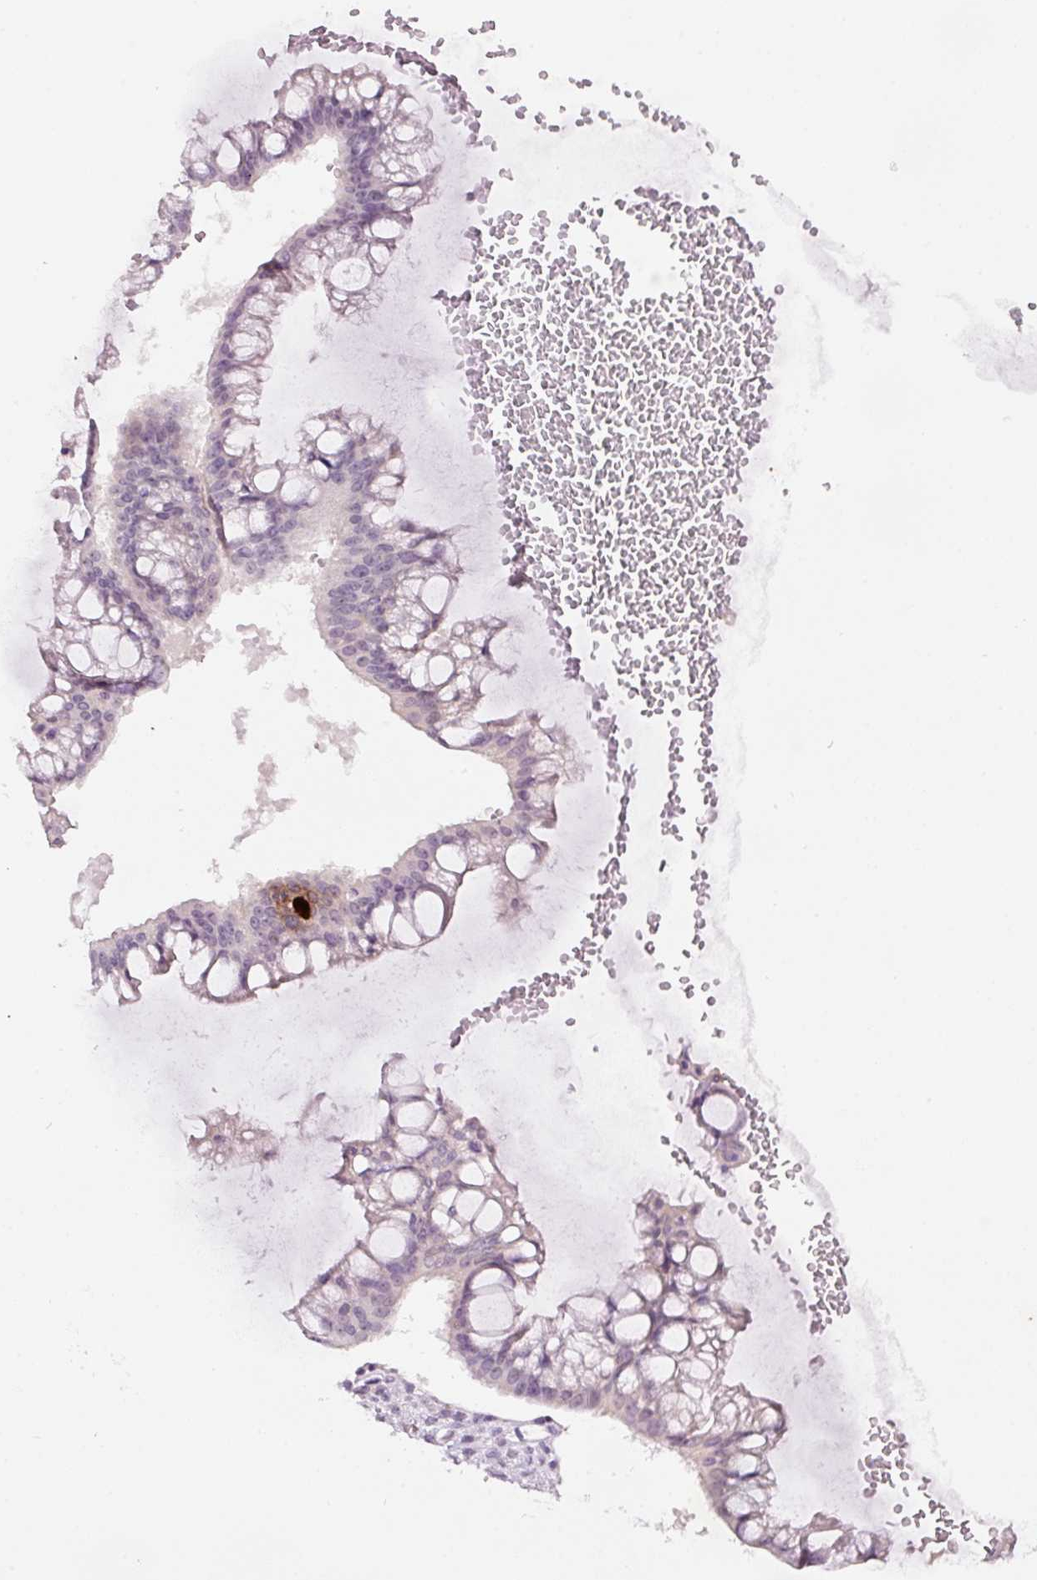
{"staining": {"intensity": "negative", "quantity": "none", "location": "none"}, "tissue": "ovarian cancer", "cell_type": "Tumor cells", "image_type": "cancer", "snomed": [{"axis": "morphology", "description": "Cystadenocarcinoma, mucinous, NOS"}, {"axis": "topography", "description": "Ovary"}], "caption": "Protein analysis of ovarian cancer (mucinous cystadenocarcinoma) demonstrates no significant staining in tumor cells.", "gene": "GCG", "patient": {"sex": "female", "age": 73}}